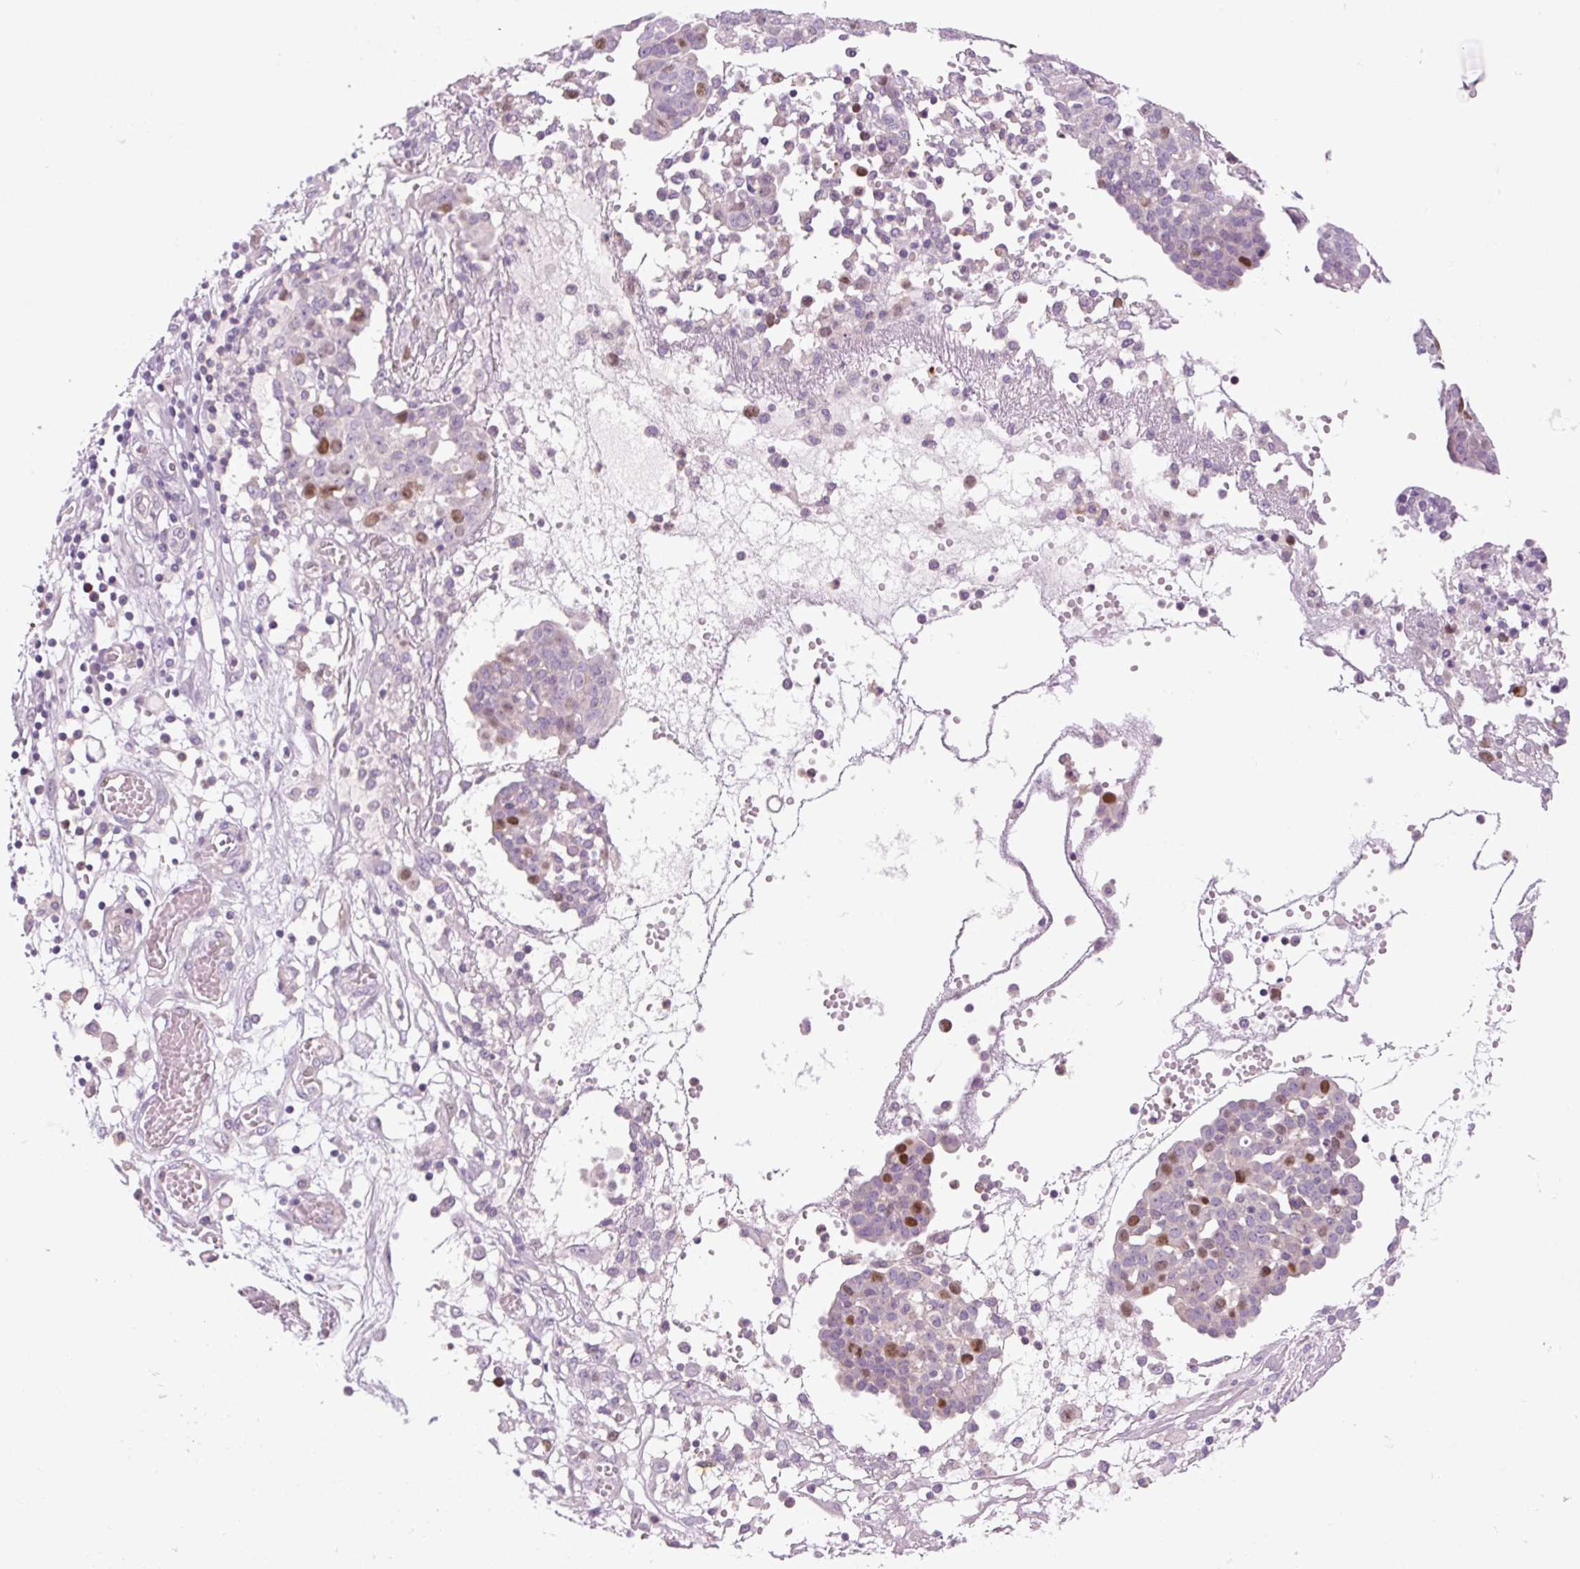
{"staining": {"intensity": "moderate", "quantity": "<25%", "location": "nuclear"}, "tissue": "ovarian cancer", "cell_type": "Tumor cells", "image_type": "cancer", "snomed": [{"axis": "morphology", "description": "Cystadenocarcinoma, serous, NOS"}, {"axis": "topography", "description": "Soft tissue"}, {"axis": "topography", "description": "Ovary"}], "caption": "Immunohistochemistry (IHC) of human ovarian serous cystadenocarcinoma demonstrates low levels of moderate nuclear expression in approximately <25% of tumor cells.", "gene": "KIFC1", "patient": {"sex": "female", "age": 57}}